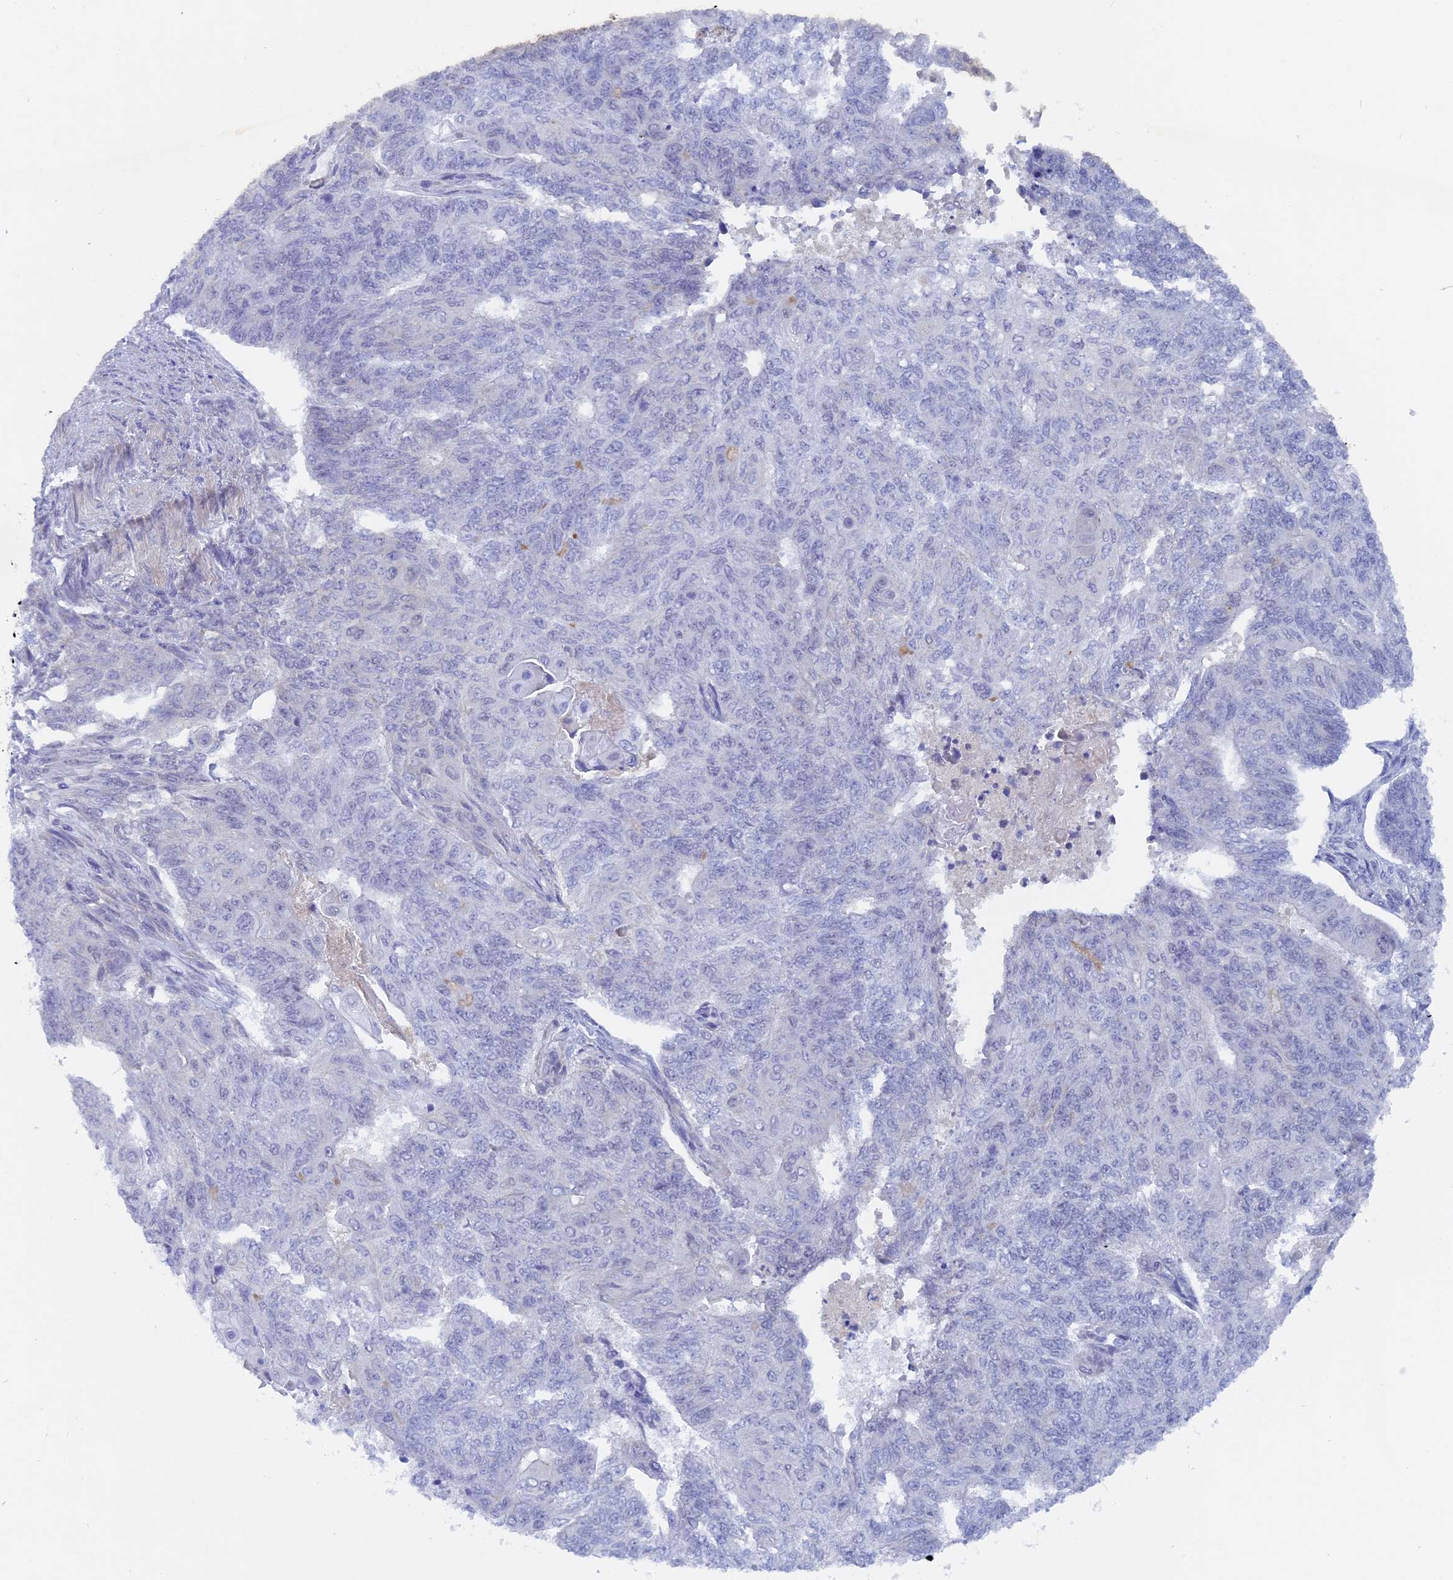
{"staining": {"intensity": "negative", "quantity": "none", "location": "none"}, "tissue": "endometrial cancer", "cell_type": "Tumor cells", "image_type": "cancer", "snomed": [{"axis": "morphology", "description": "Adenocarcinoma, NOS"}, {"axis": "topography", "description": "Endometrium"}], "caption": "IHC photomicrograph of human endometrial adenocarcinoma stained for a protein (brown), which displays no staining in tumor cells.", "gene": "DACT3", "patient": {"sex": "female", "age": 32}}